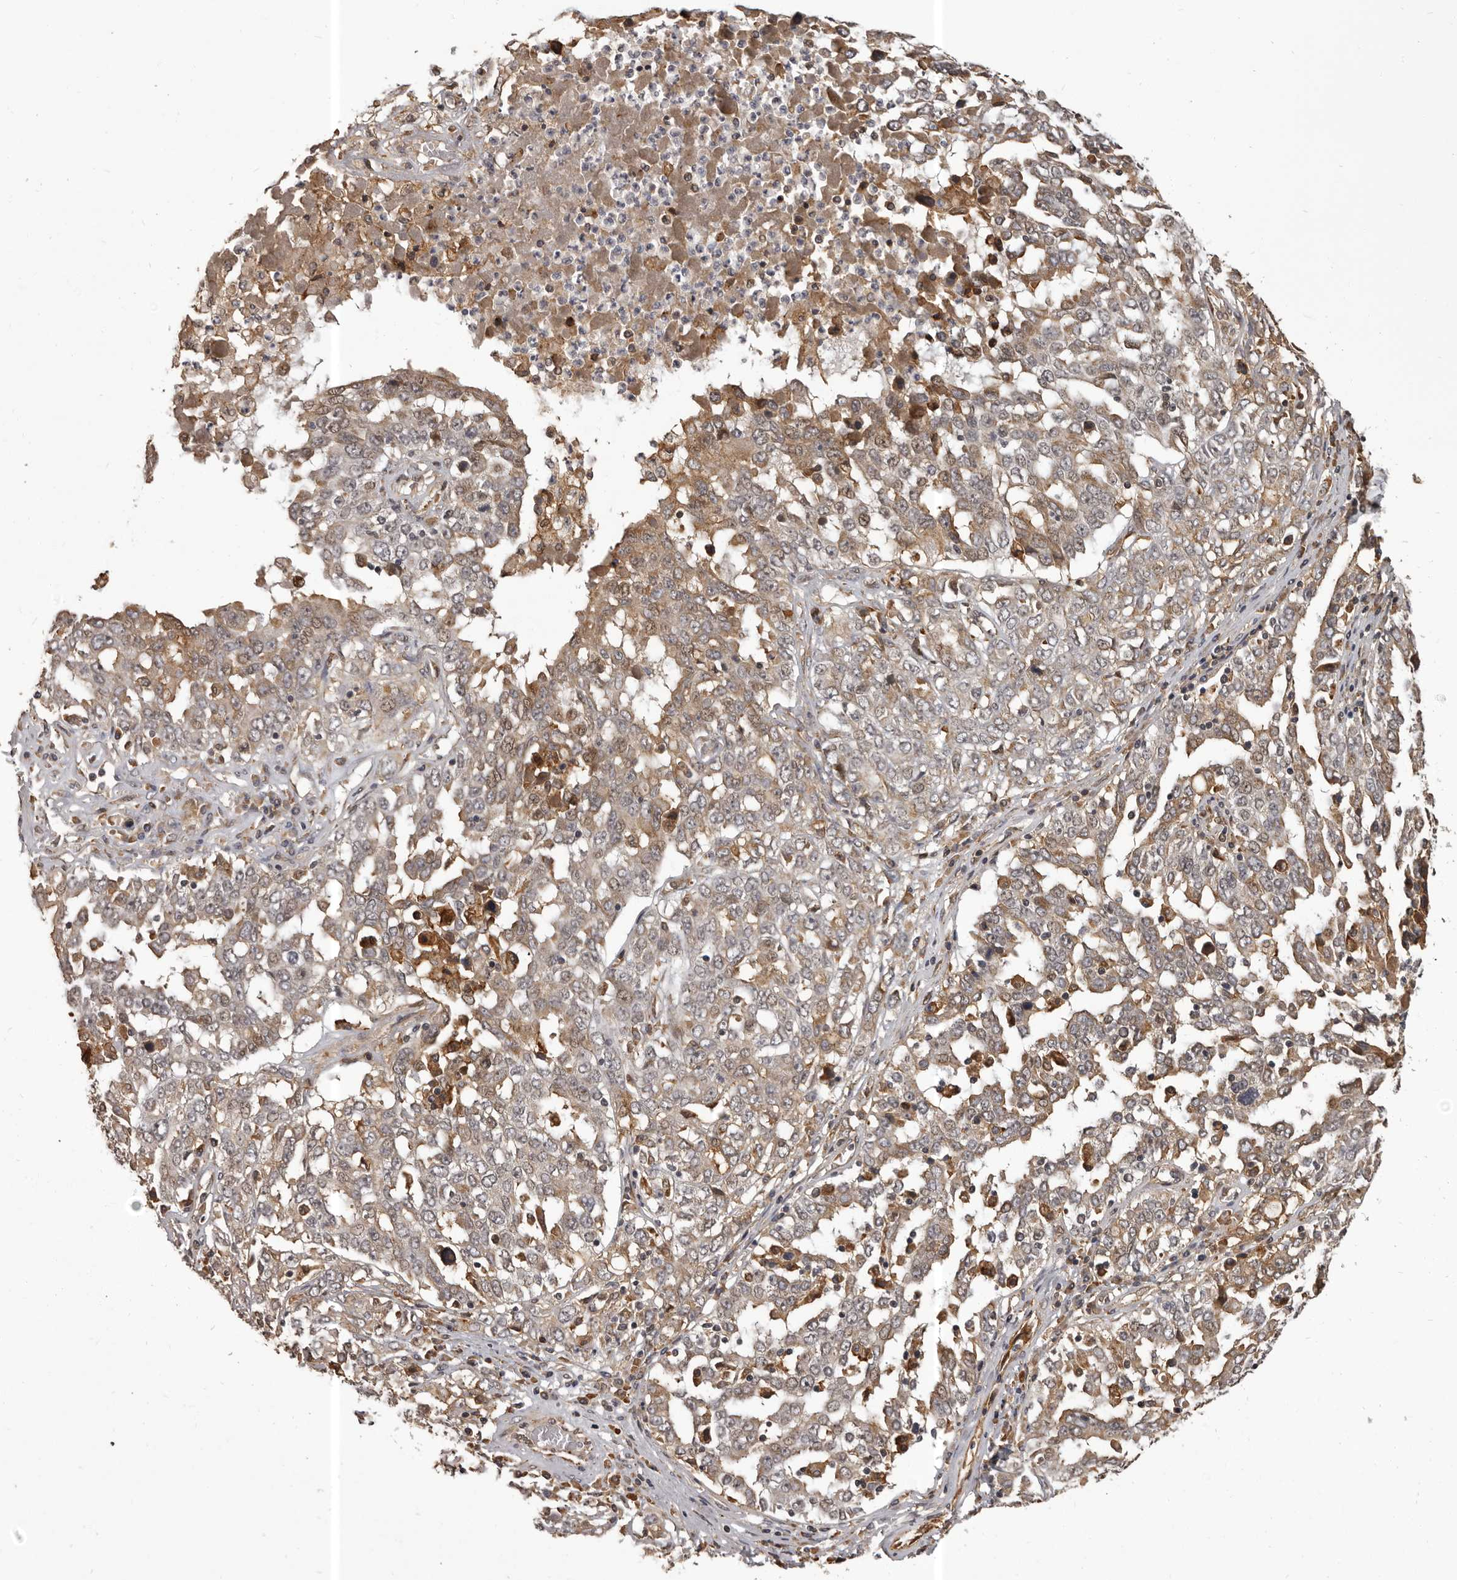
{"staining": {"intensity": "moderate", "quantity": ">75%", "location": "cytoplasmic/membranous"}, "tissue": "ovarian cancer", "cell_type": "Tumor cells", "image_type": "cancer", "snomed": [{"axis": "morphology", "description": "Carcinoma, endometroid"}, {"axis": "topography", "description": "Ovary"}], "caption": "Immunohistochemistry of human ovarian cancer (endometroid carcinoma) demonstrates medium levels of moderate cytoplasmic/membranous staining in approximately >75% of tumor cells.", "gene": "SLITRK6", "patient": {"sex": "female", "age": 62}}